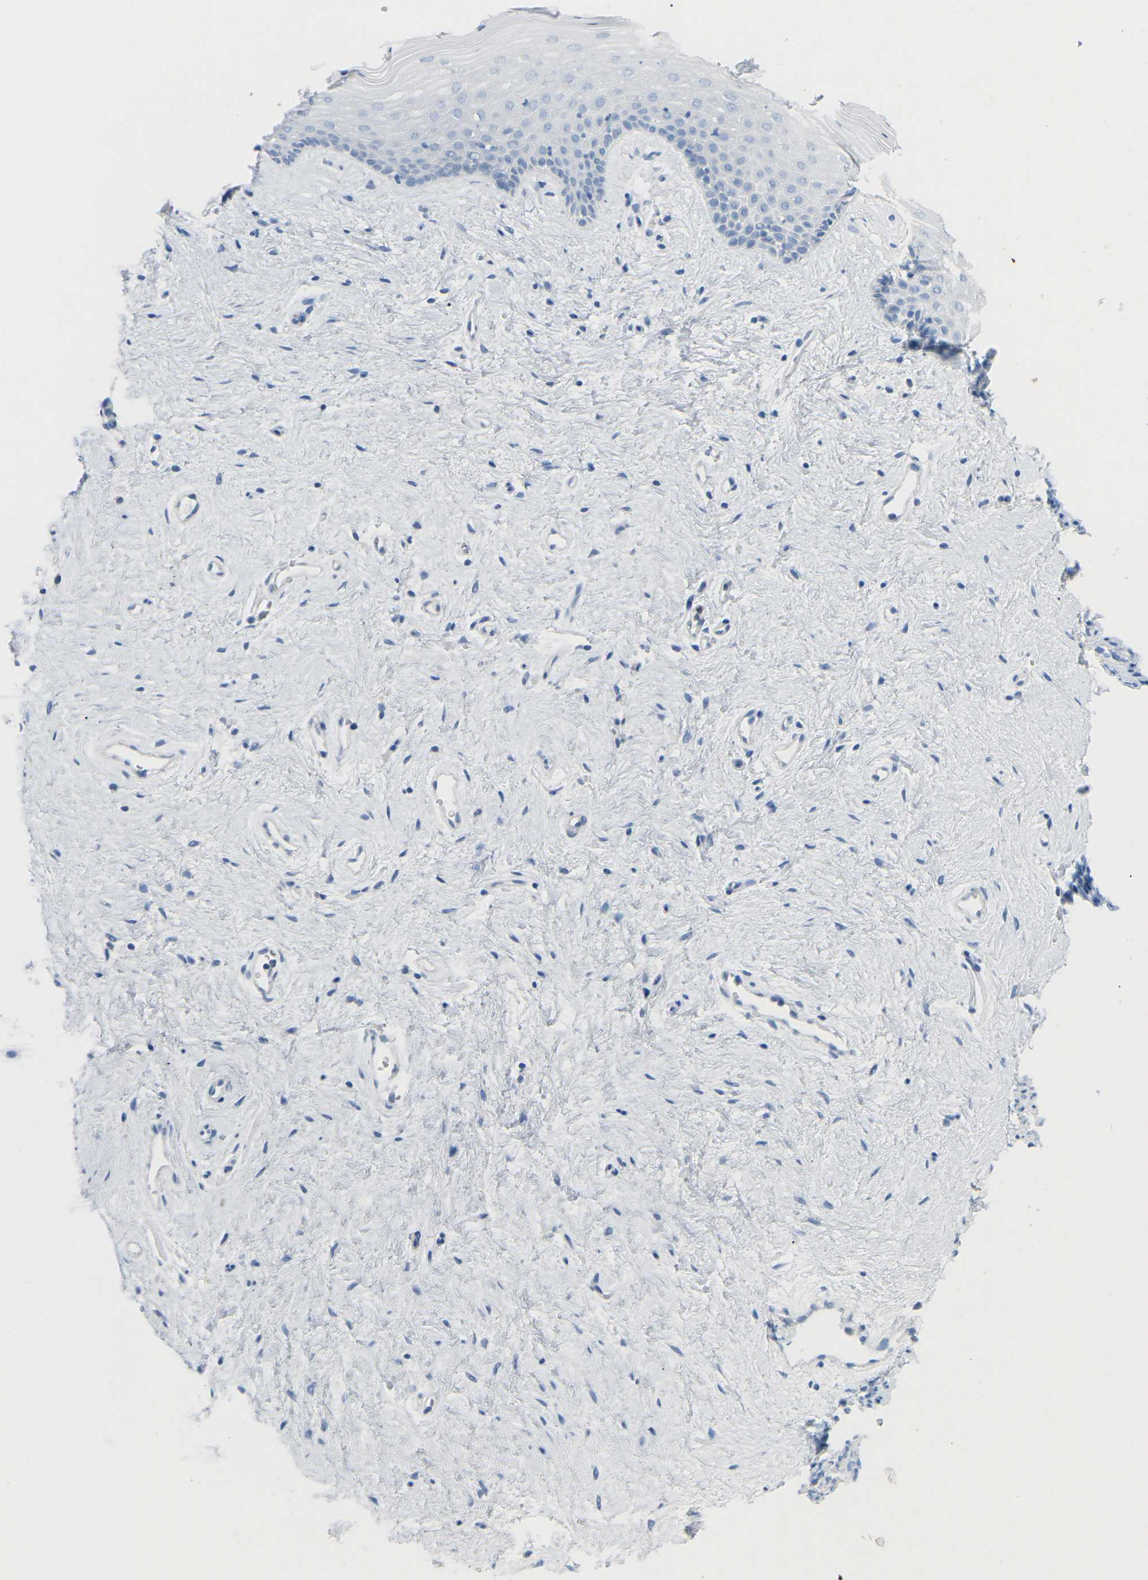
{"staining": {"intensity": "negative", "quantity": "none", "location": "none"}, "tissue": "vagina", "cell_type": "Squamous epithelial cells", "image_type": "normal", "snomed": [{"axis": "morphology", "description": "Normal tissue, NOS"}, {"axis": "topography", "description": "Vagina"}], "caption": "The image exhibits no staining of squamous epithelial cells in benign vagina. (Stains: DAB (3,3'-diaminobenzidine) IHC with hematoxylin counter stain, Microscopy: brightfield microscopy at high magnification).", "gene": "HBG2", "patient": {"sex": "female", "age": 44}}